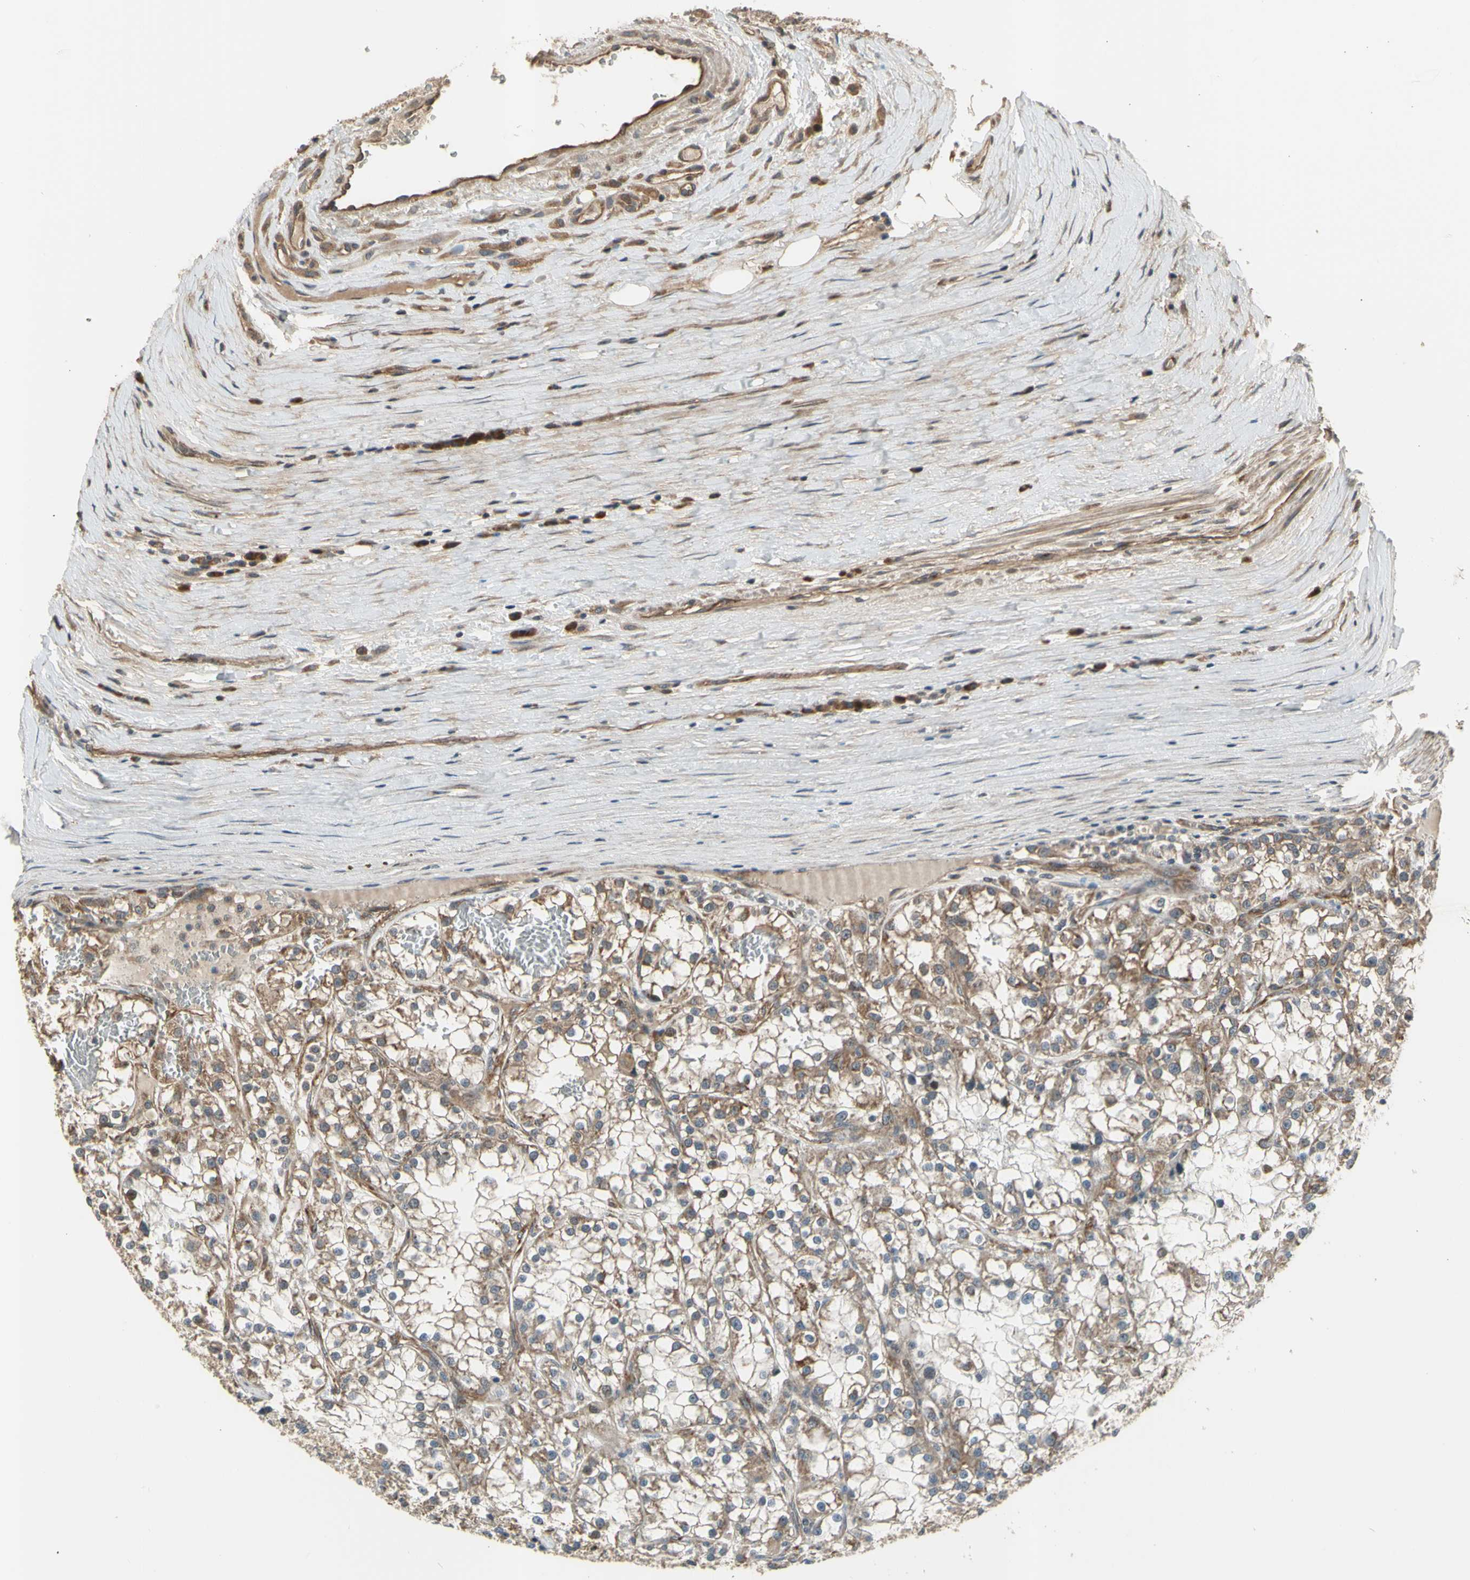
{"staining": {"intensity": "moderate", "quantity": "25%-75%", "location": "cytoplasmic/membranous"}, "tissue": "renal cancer", "cell_type": "Tumor cells", "image_type": "cancer", "snomed": [{"axis": "morphology", "description": "Adenocarcinoma, NOS"}, {"axis": "topography", "description": "Kidney"}], "caption": "Moderate cytoplasmic/membranous staining is identified in about 25%-75% of tumor cells in renal adenocarcinoma.", "gene": "EFNB2", "patient": {"sex": "female", "age": 52}}